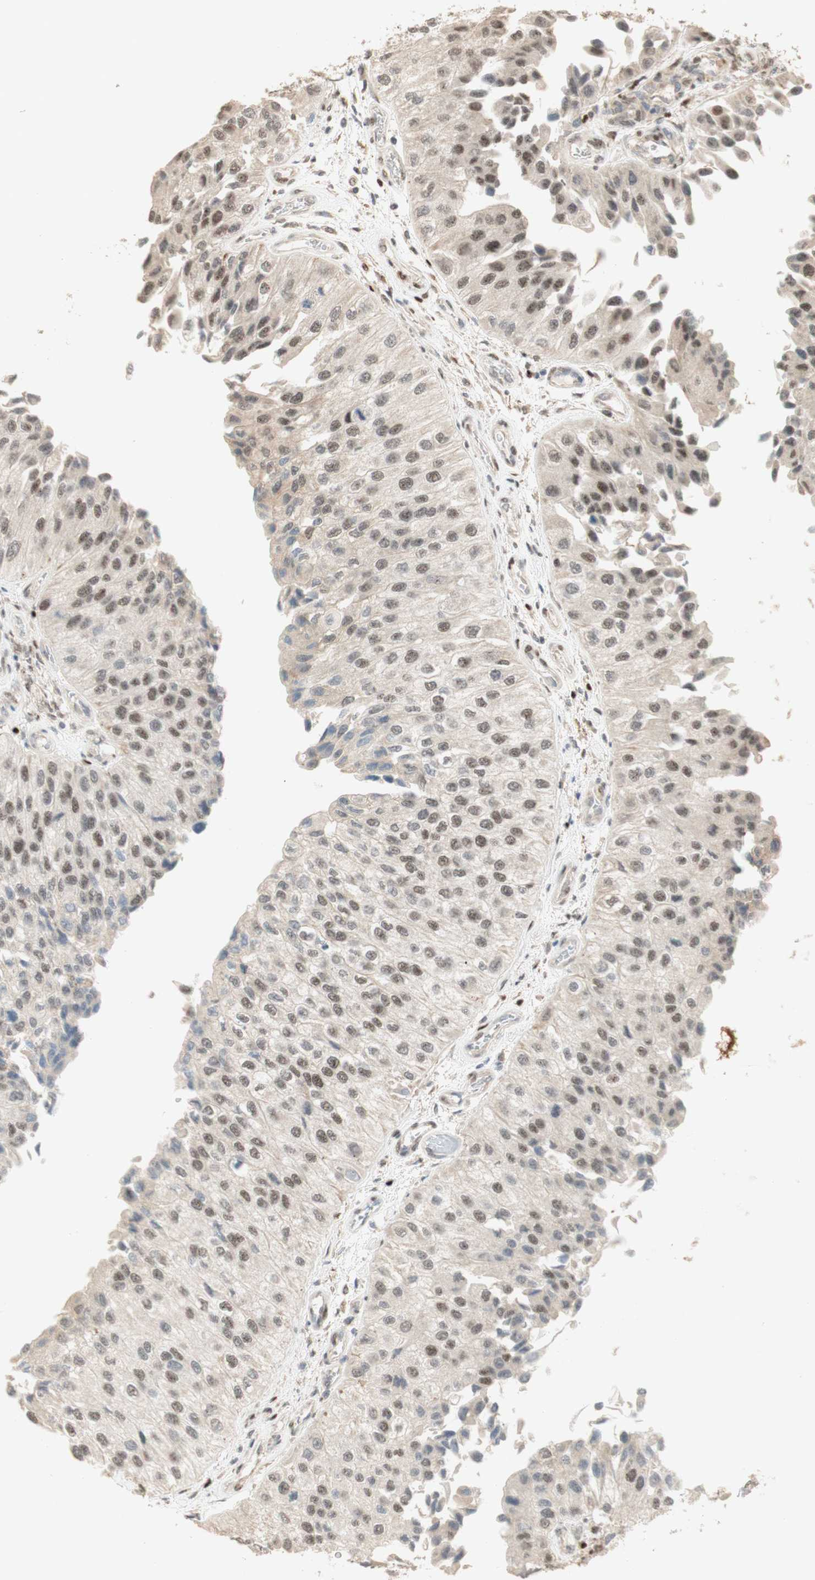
{"staining": {"intensity": "weak", "quantity": "<25%", "location": "nuclear"}, "tissue": "urothelial cancer", "cell_type": "Tumor cells", "image_type": "cancer", "snomed": [{"axis": "morphology", "description": "Urothelial carcinoma, High grade"}, {"axis": "topography", "description": "Kidney"}, {"axis": "topography", "description": "Urinary bladder"}], "caption": "Immunohistochemistry of human high-grade urothelial carcinoma shows no staining in tumor cells.", "gene": "FOXP1", "patient": {"sex": "male", "age": 77}}